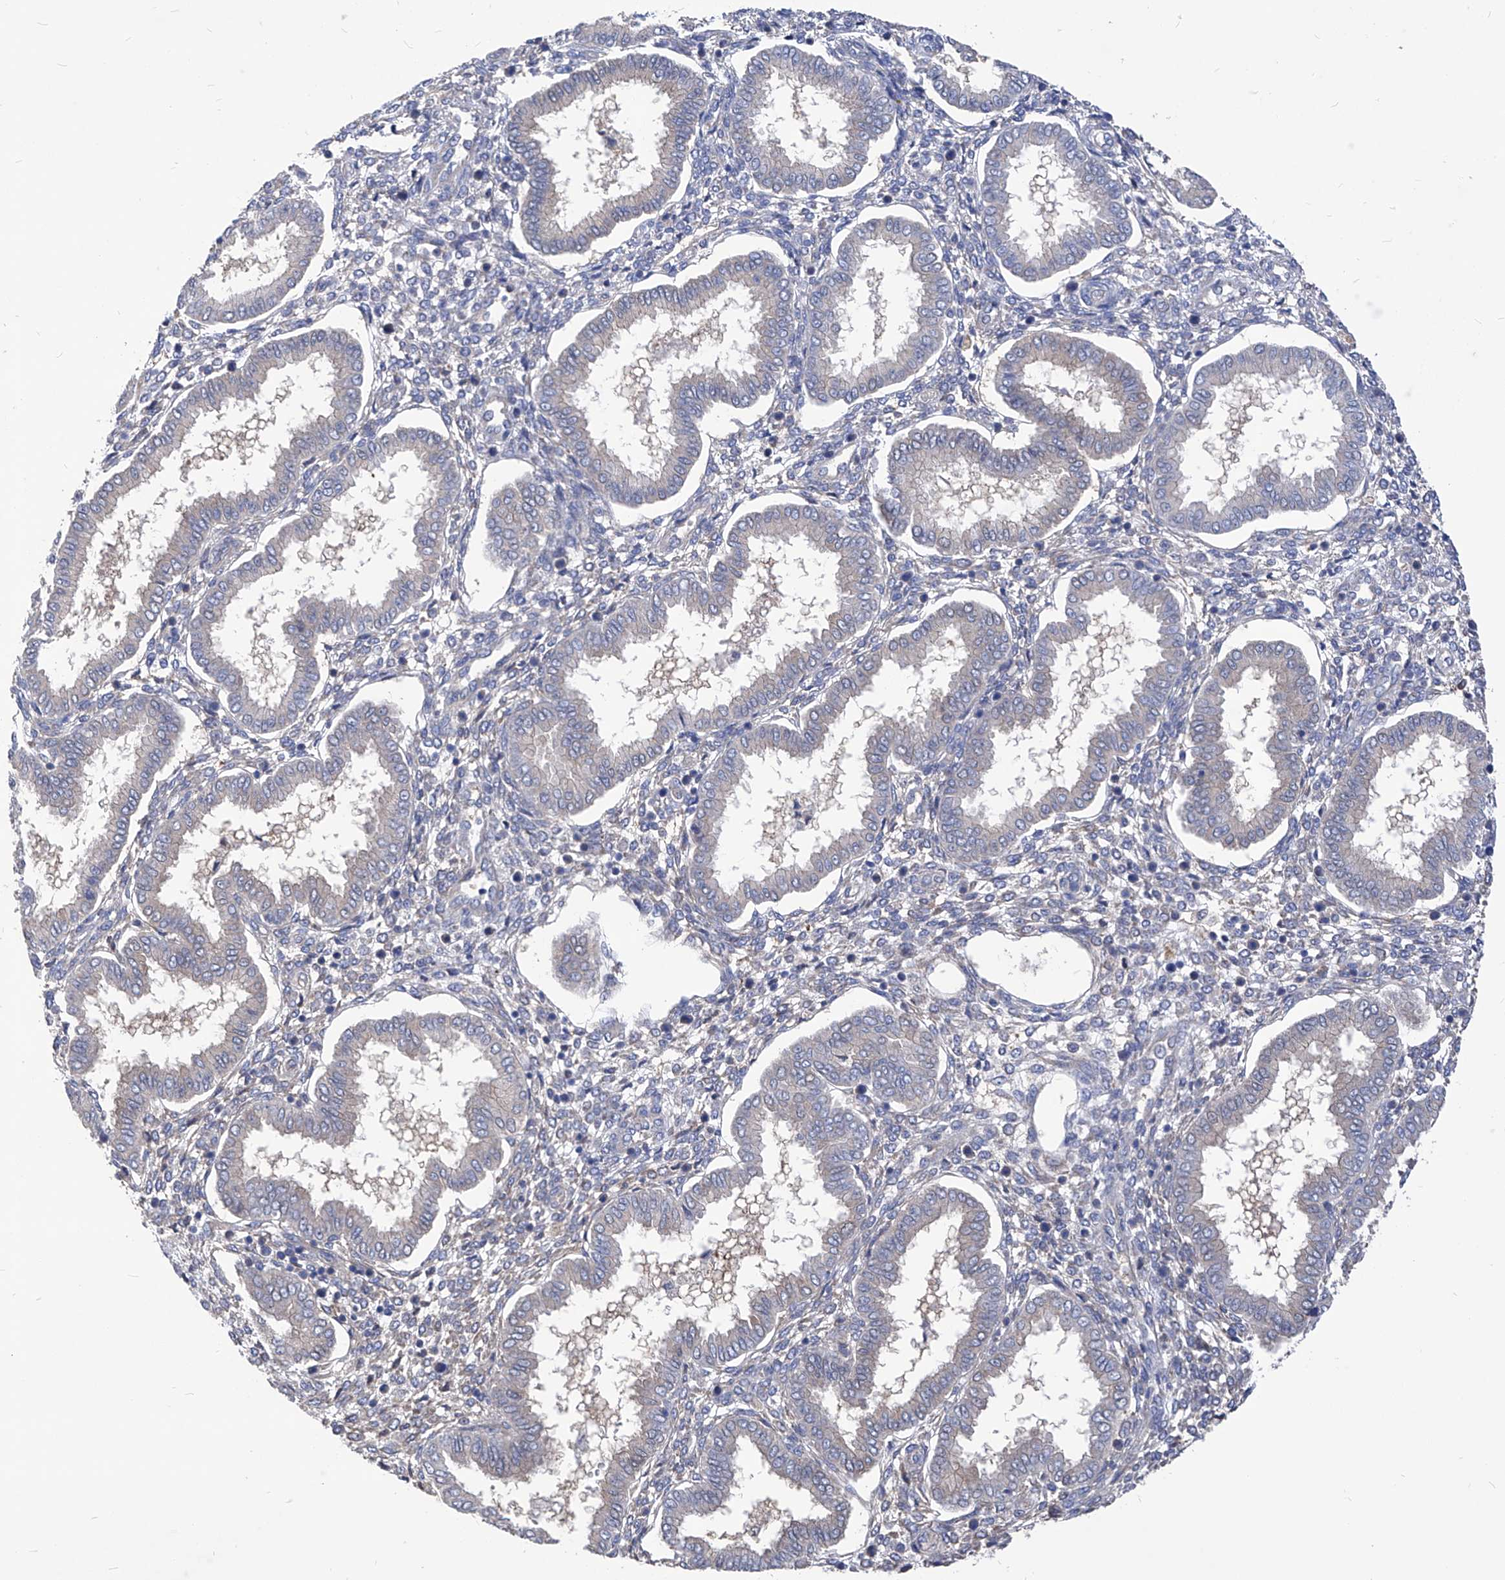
{"staining": {"intensity": "negative", "quantity": "none", "location": "none"}, "tissue": "endometrium", "cell_type": "Cells in endometrial stroma", "image_type": "normal", "snomed": [{"axis": "morphology", "description": "Normal tissue, NOS"}, {"axis": "topography", "description": "Endometrium"}], "caption": "High power microscopy photomicrograph of an immunohistochemistry histopathology image of normal endometrium, revealing no significant staining in cells in endometrial stroma. (DAB IHC with hematoxylin counter stain).", "gene": "XPNPEP1", "patient": {"sex": "female", "age": 24}}